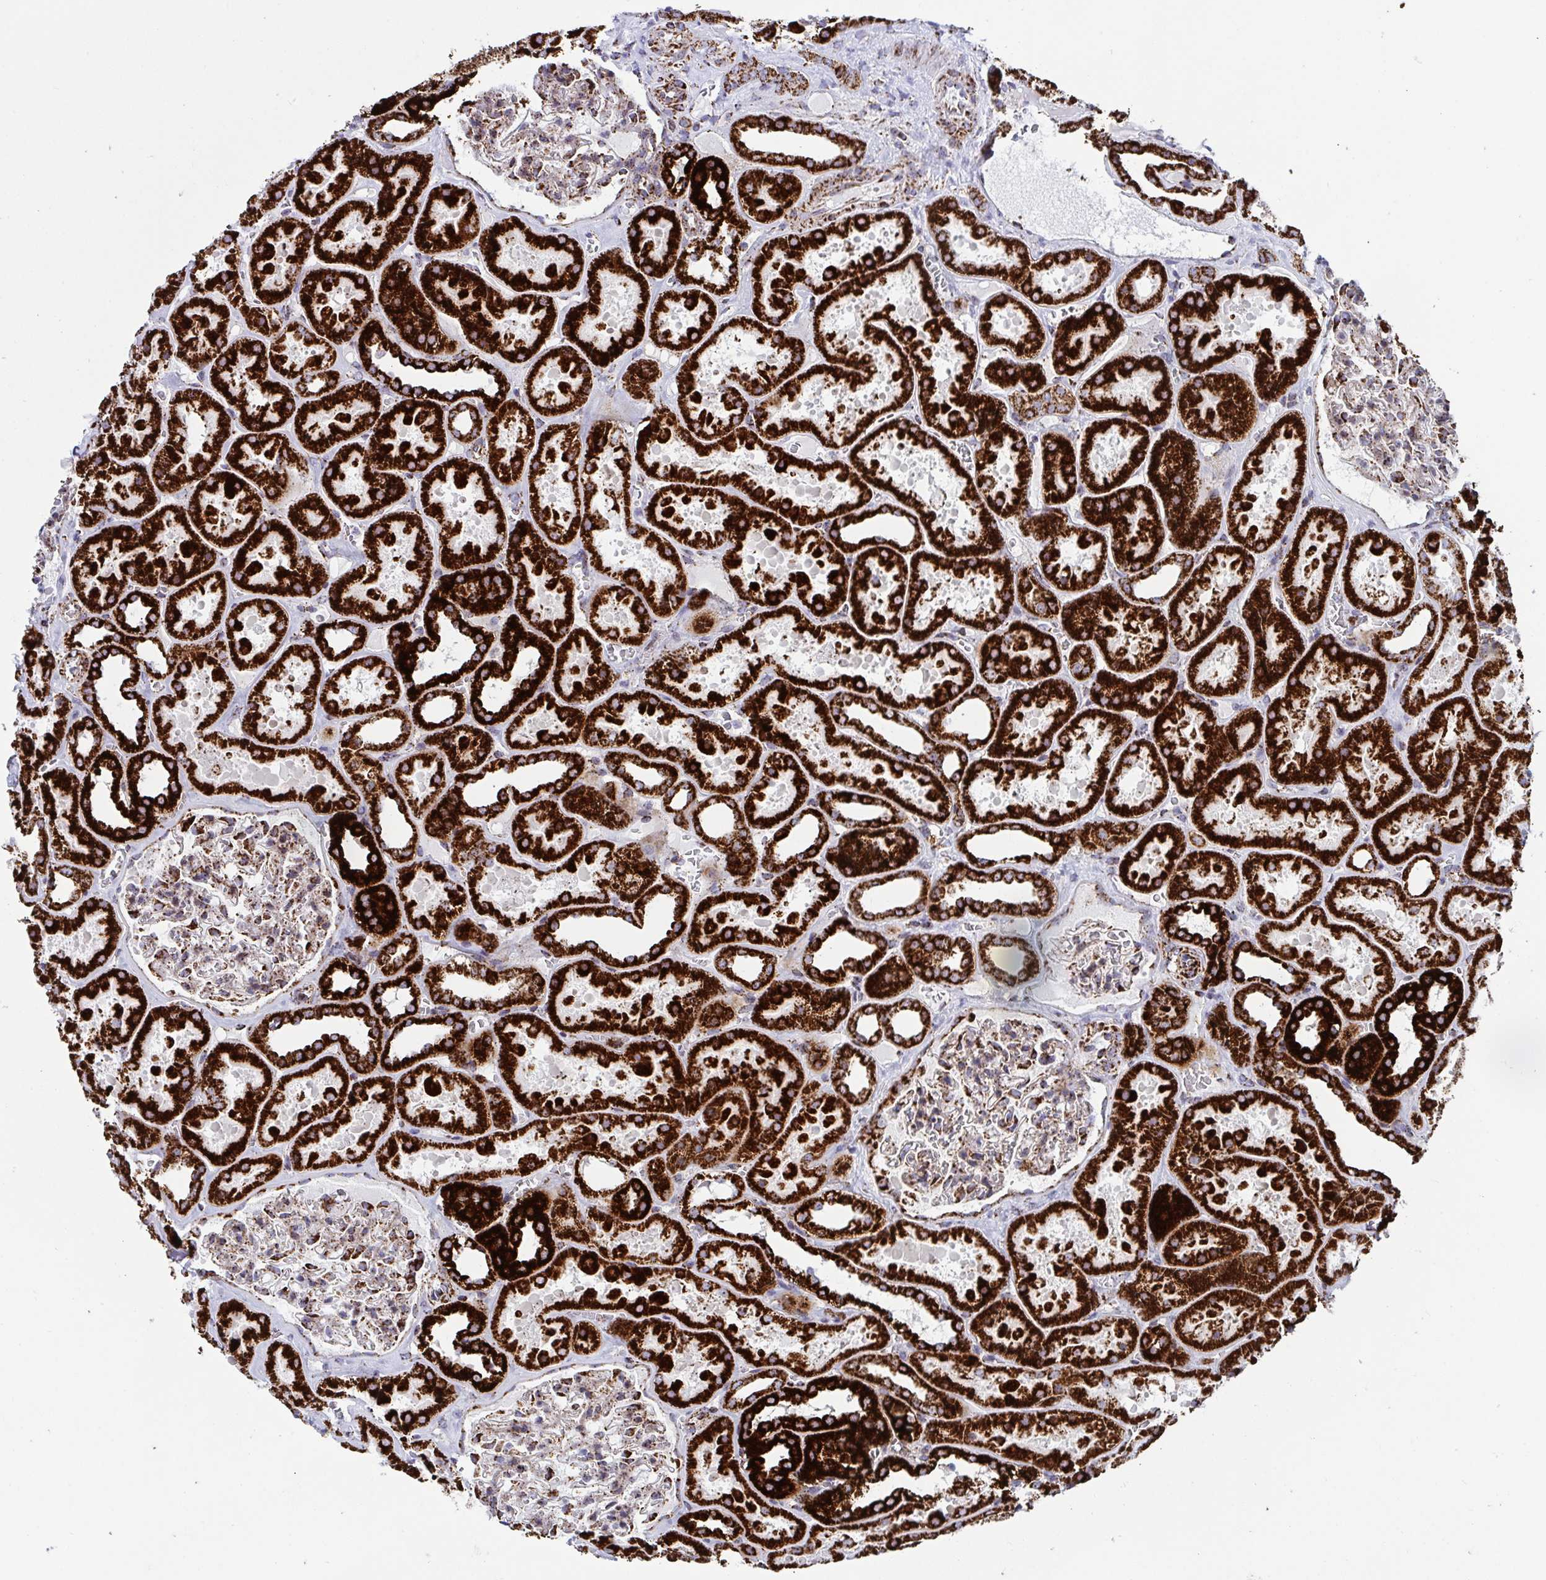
{"staining": {"intensity": "moderate", "quantity": ">75%", "location": "cytoplasmic/membranous"}, "tissue": "kidney", "cell_type": "Cells in glomeruli", "image_type": "normal", "snomed": [{"axis": "morphology", "description": "Normal tissue, NOS"}, {"axis": "topography", "description": "Kidney"}], "caption": "Moderate cytoplasmic/membranous expression is seen in about >75% of cells in glomeruli in benign kidney.", "gene": "ATP5MJ", "patient": {"sex": "female", "age": 41}}